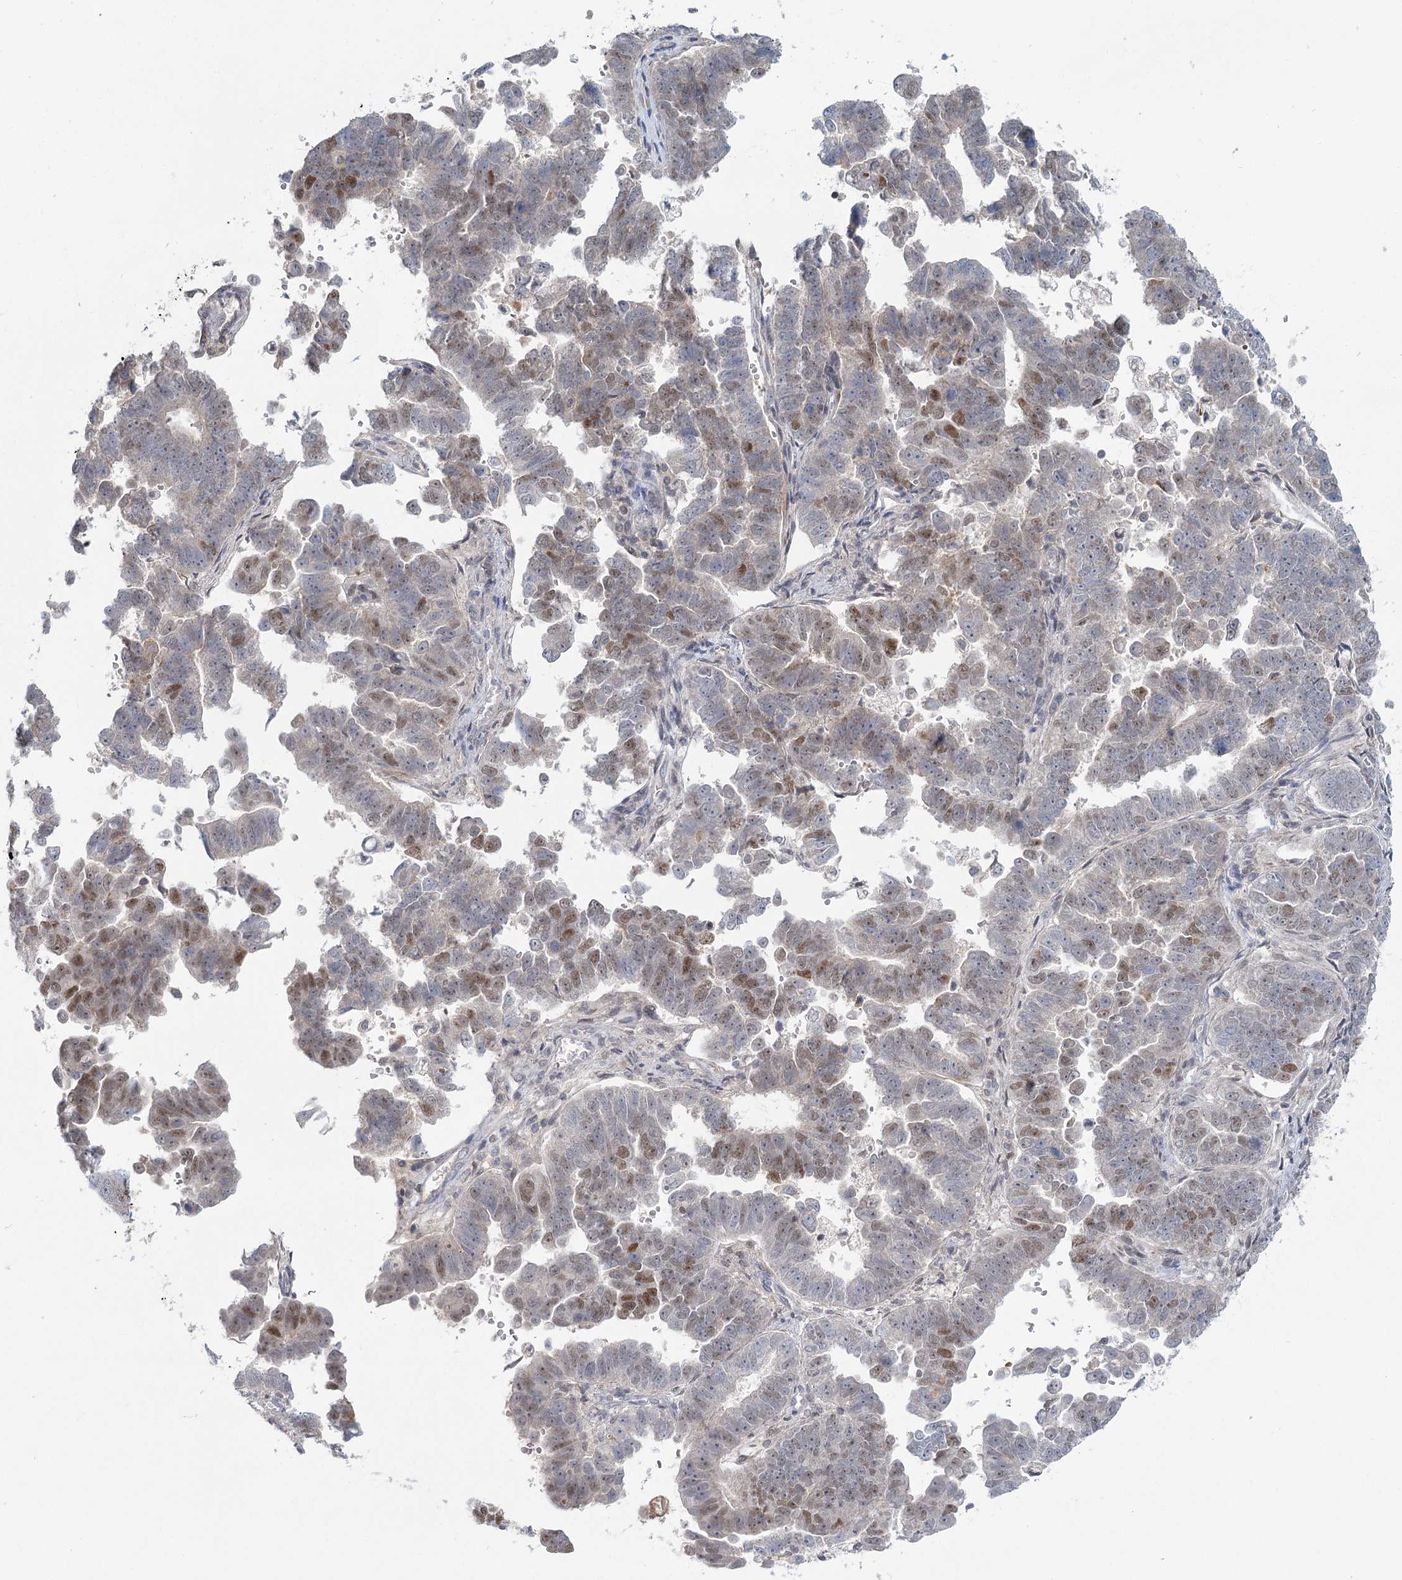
{"staining": {"intensity": "moderate", "quantity": "25%-75%", "location": "nuclear"}, "tissue": "endometrial cancer", "cell_type": "Tumor cells", "image_type": "cancer", "snomed": [{"axis": "morphology", "description": "Adenocarcinoma, NOS"}, {"axis": "topography", "description": "Endometrium"}], "caption": "Endometrial cancer (adenocarcinoma) stained with DAB immunohistochemistry reveals medium levels of moderate nuclear positivity in about 25%-75% of tumor cells. (Brightfield microscopy of DAB IHC at high magnification).", "gene": "USP11", "patient": {"sex": "female", "age": 75}}